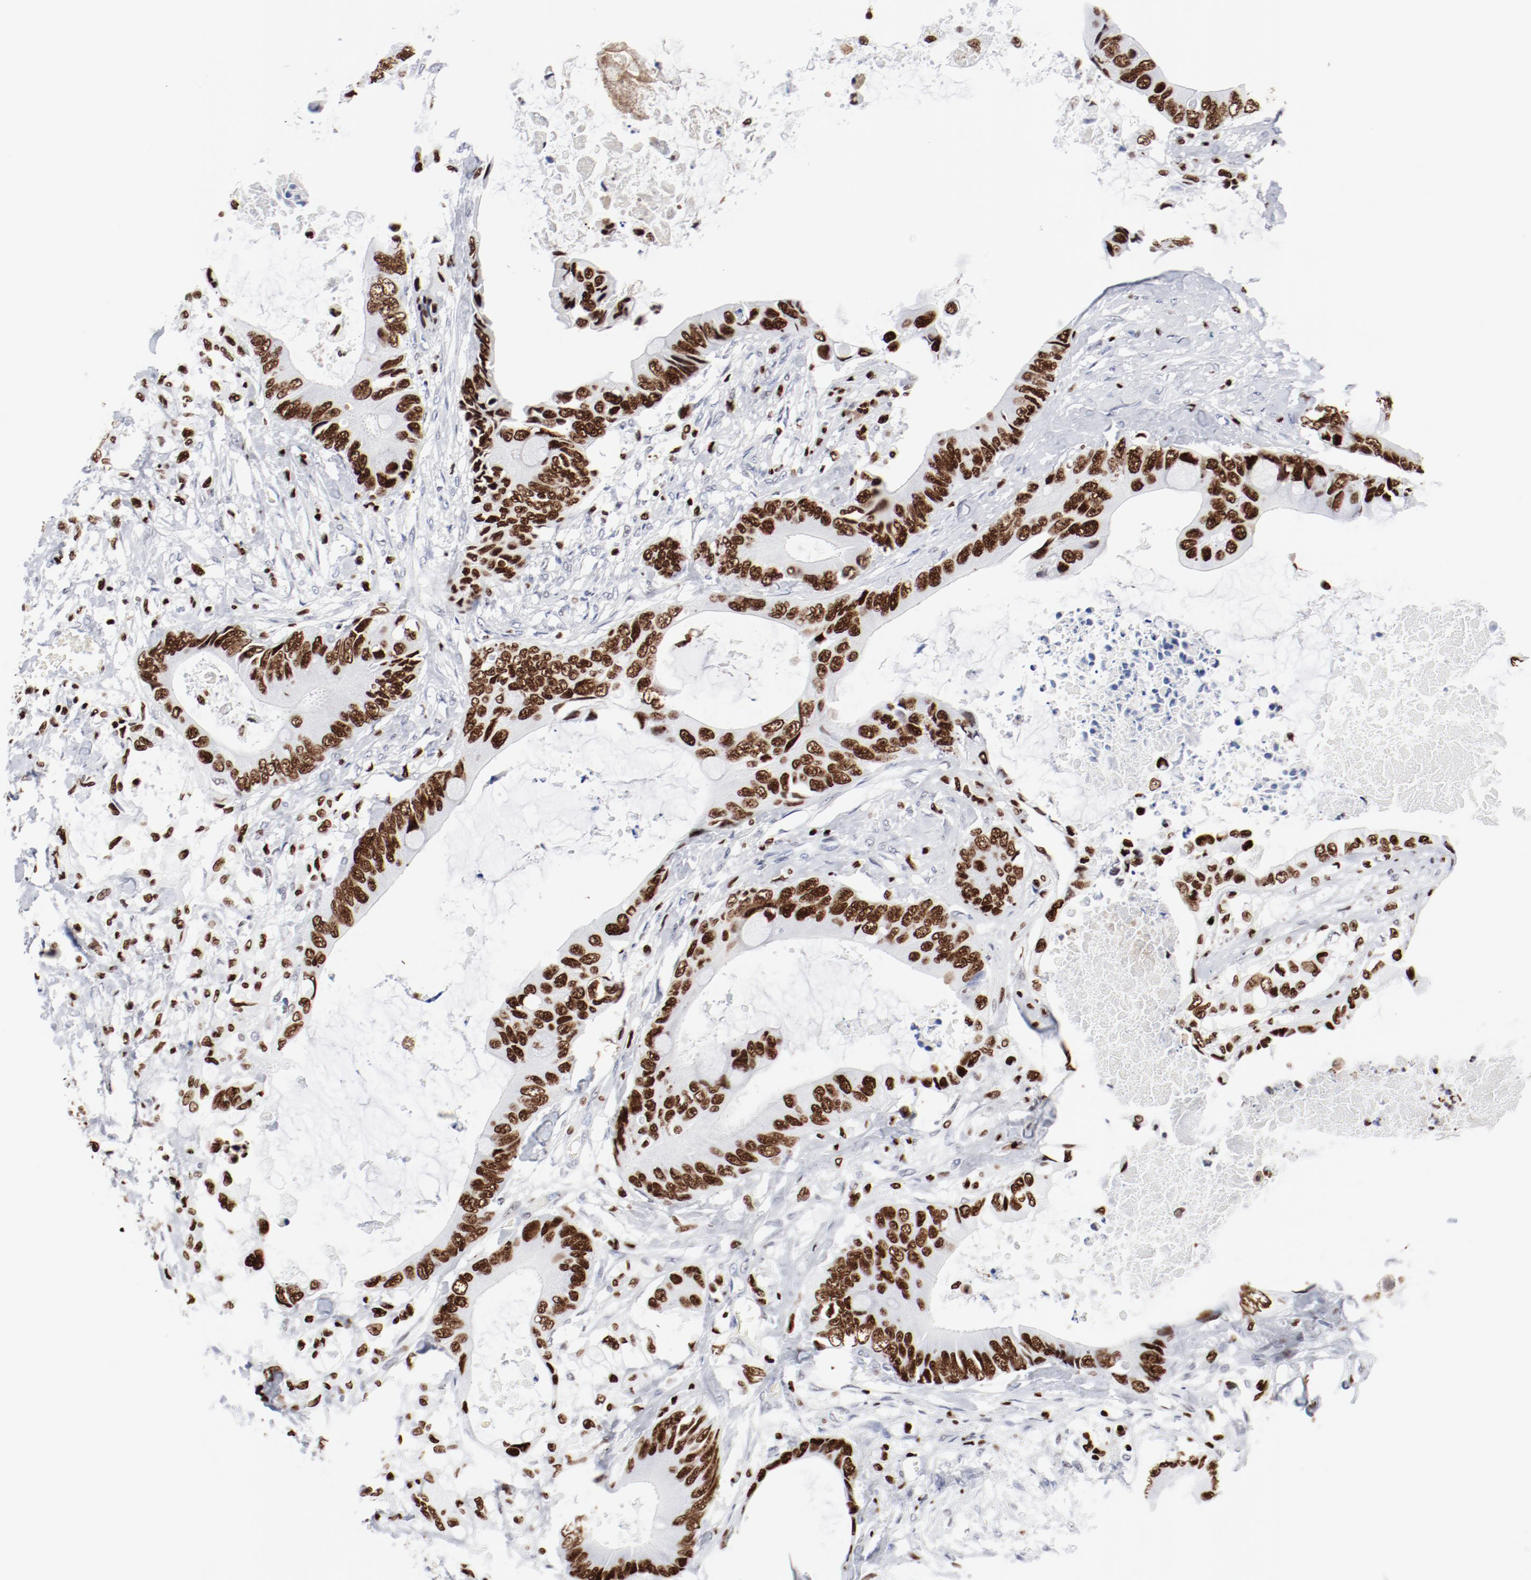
{"staining": {"intensity": "strong", "quantity": ">75%", "location": "nuclear"}, "tissue": "colorectal cancer", "cell_type": "Tumor cells", "image_type": "cancer", "snomed": [{"axis": "morphology", "description": "Normal tissue, NOS"}, {"axis": "morphology", "description": "Adenocarcinoma, NOS"}, {"axis": "topography", "description": "Rectum"}, {"axis": "topography", "description": "Peripheral nerve tissue"}], "caption": "Immunohistochemistry (IHC) image of human adenocarcinoma (colorectal) stained for a protein (brown), which demonstrates high levels of strong nuclear expression in approximately >75% of tumor cells.", "gene": "SMARCC2", "patient": {"sex": "female", "age": 77}}